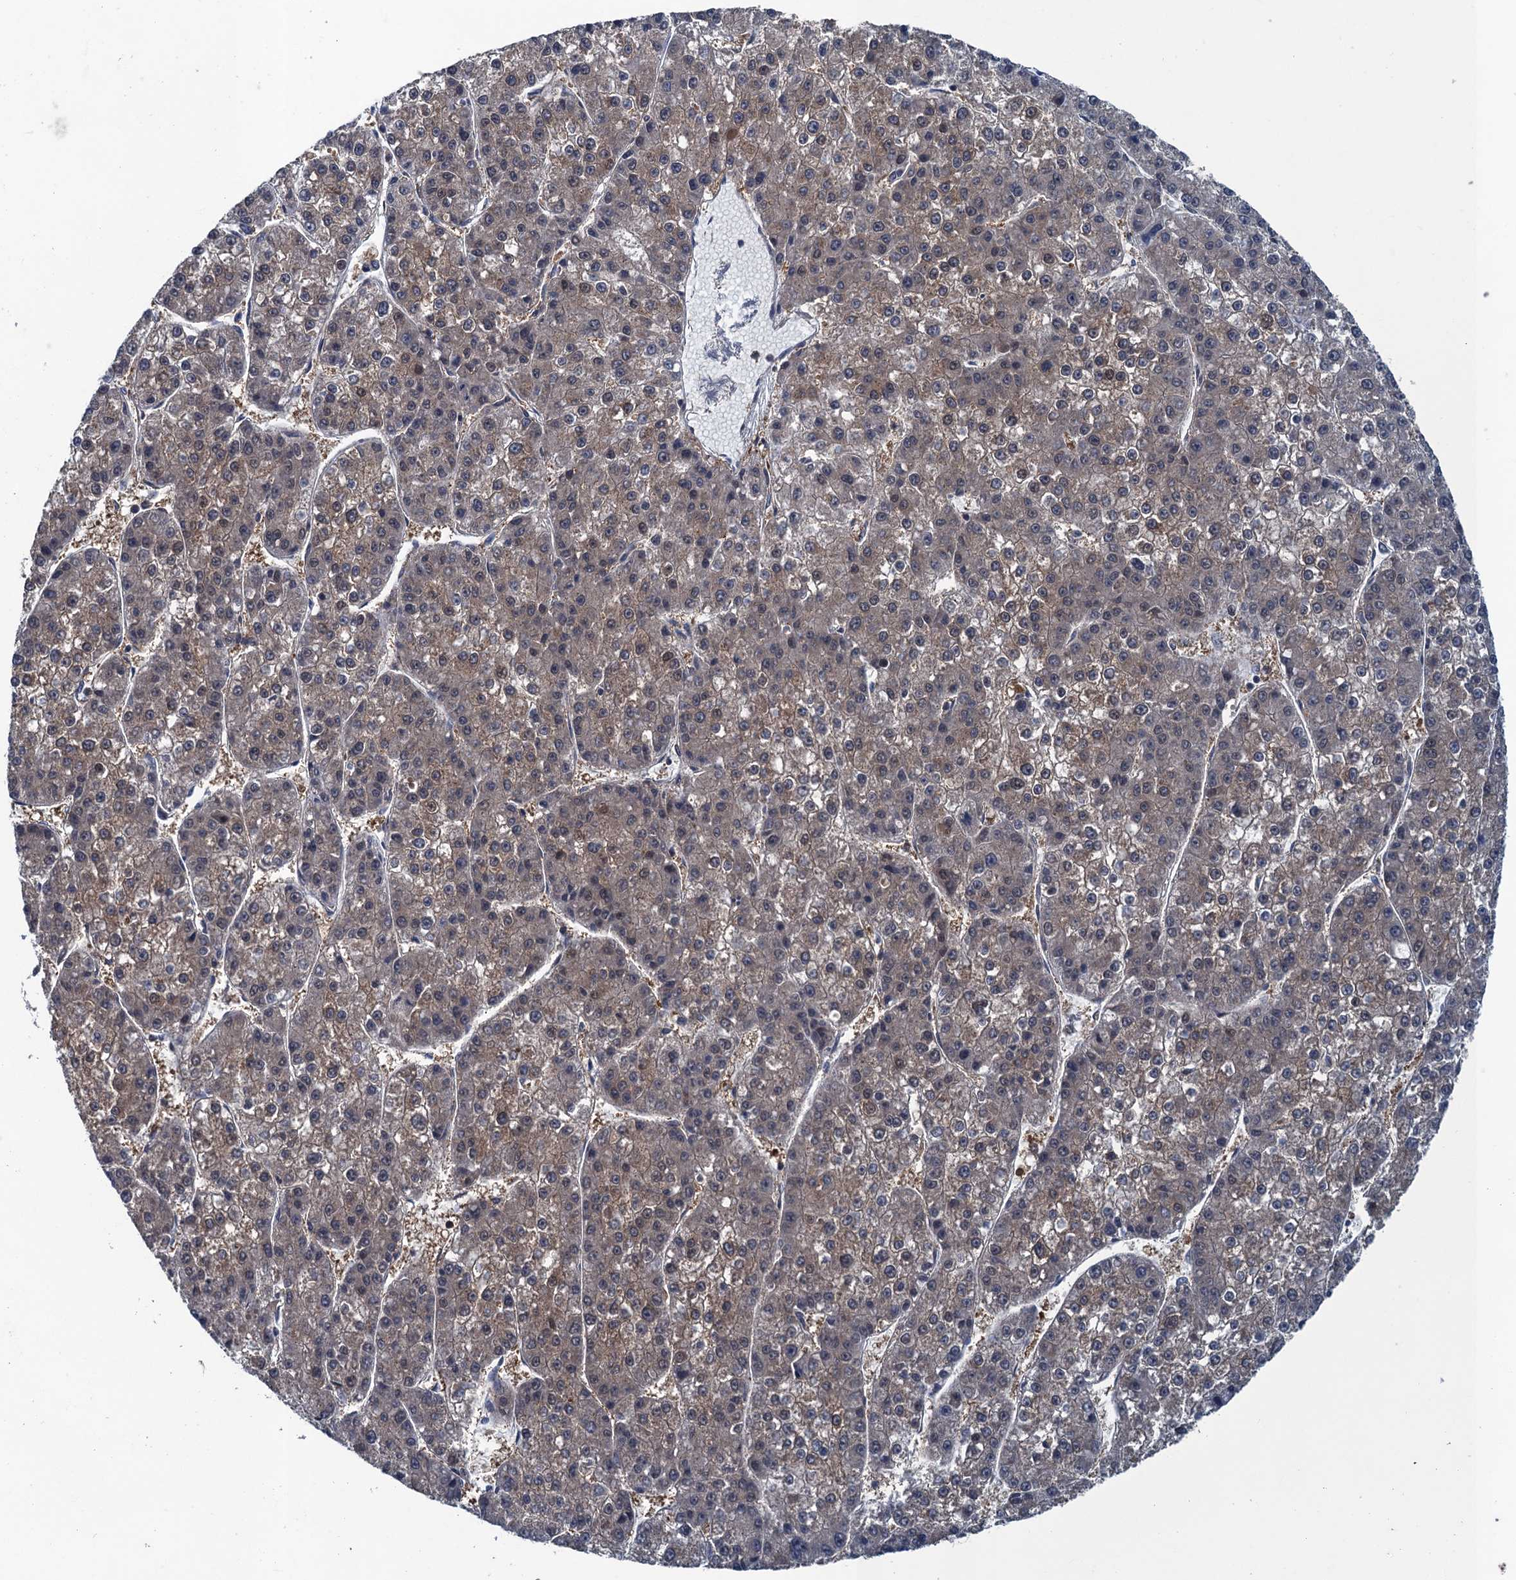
{"staining": {"intensity": "weak", "quantity": ">75%", "location": "cytoplasmic/membranous,nuclear"}, "tissue": "liver cancer", "cell_type": "Tumor cells", "image_type": "cancer", "snomed": [{"axis": "morphology", "description": "Carcinoma, Hepatocellular, NOS"}, {"axis": "topography", "description": "Liver"}], "caption": "Liver cancer was stained to show a protein in brown. There is low levels of weak cytoplasmic/membranous and nuclear staining in about >75% of tumor cells.", "gene": "RNF165", "patient": {"sex": "female", "age": 73}}